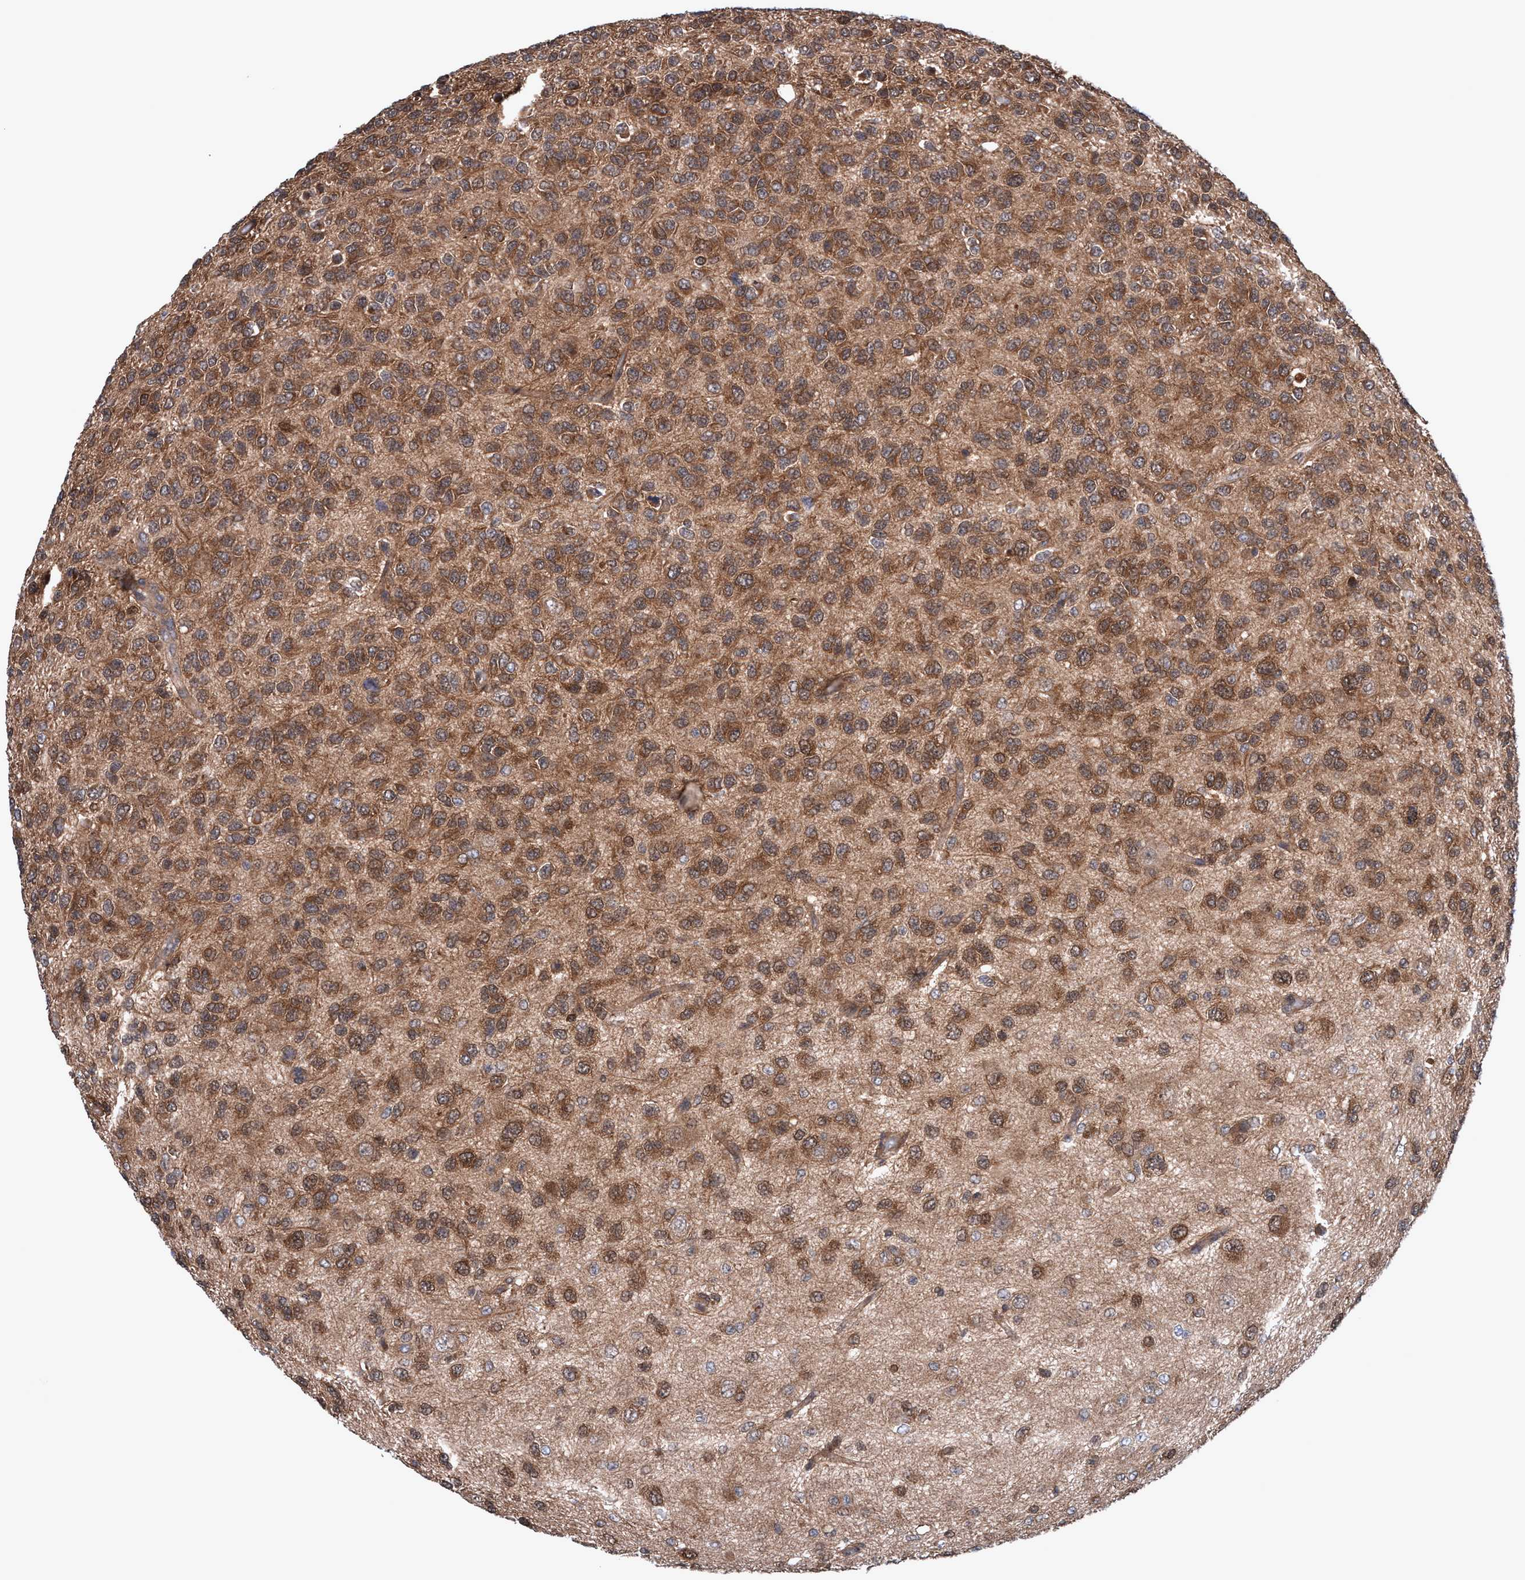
{"staining": {"intensity": "moderate", "quantity": ">75%", "location": "cytoplasmic/membranous"}, "tissue": "glioma", "cell_type": "Tumor cells", "image_type": "cancer", "snomed": [{"axis": "morphology", "description": "Glioma, malignant, High grade"}, {"axis": "topography", "description": "pancreas cauda"}], "caption": "Immunohistochemical staining of human malignant glioma (high-grade) displays moderate cytoplasmic/membranous protein expression in about >75% of tumor cells.", "gene": "GLOD4", "patient": {"sex": "male", "age": 60}}